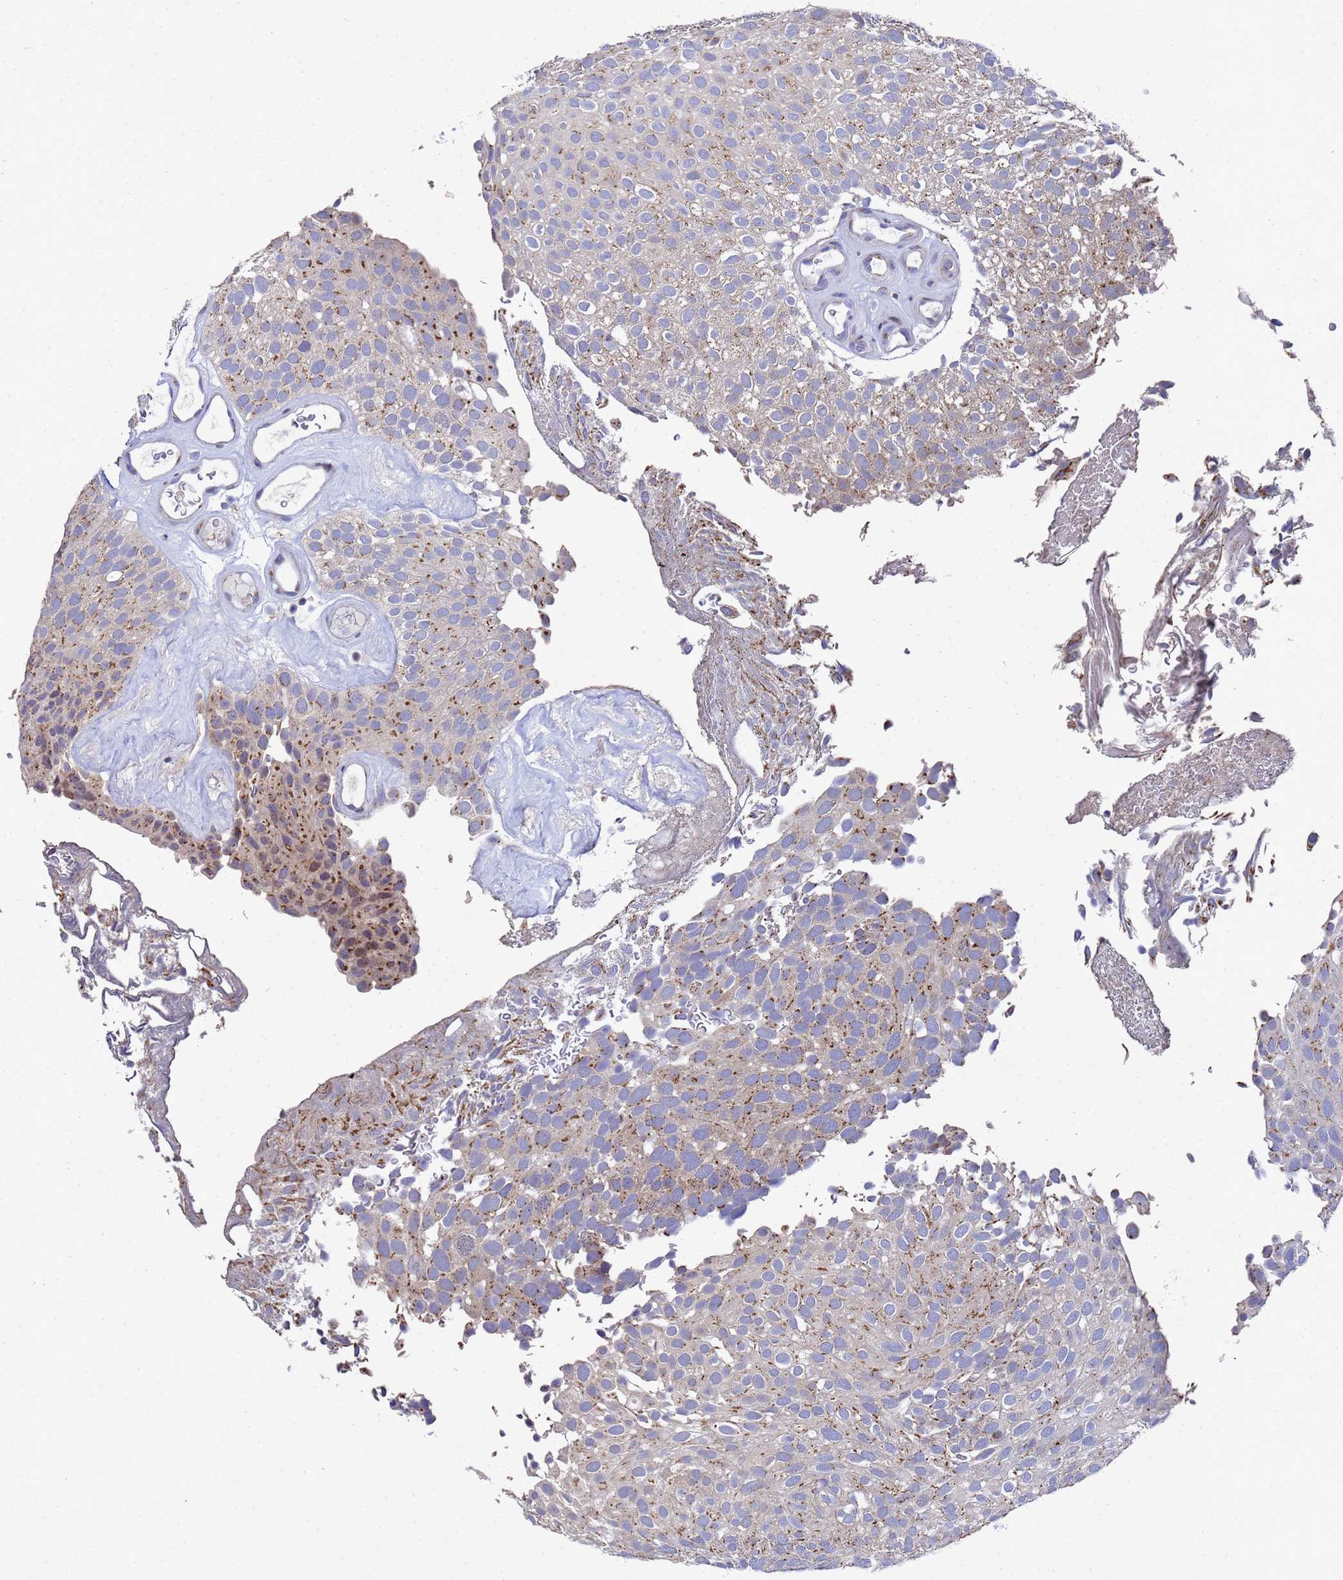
{"staining": {"intensity": "moderate", "quantity": "25%-75%", "location": "cytoplasmic/membranous"}, "tissue": "urothelial cancer", "cell_type": "Tumor cells", "image_type": "cancer", "snomed": [{"axis": "morphology", "description": "Urothelial carcinoma, Low grade"}, {"axis": "topography", "description": "Urinary bladder"}], "caption": "Protein positivity by immunohistochemistry (IHC) displays moderate cytoplasmic/membranous staining in about 25%-75% of tumor cells in urothelial cancer.", "gene": "NSUN6", "patient": {"sex": "male", "age": 78}}